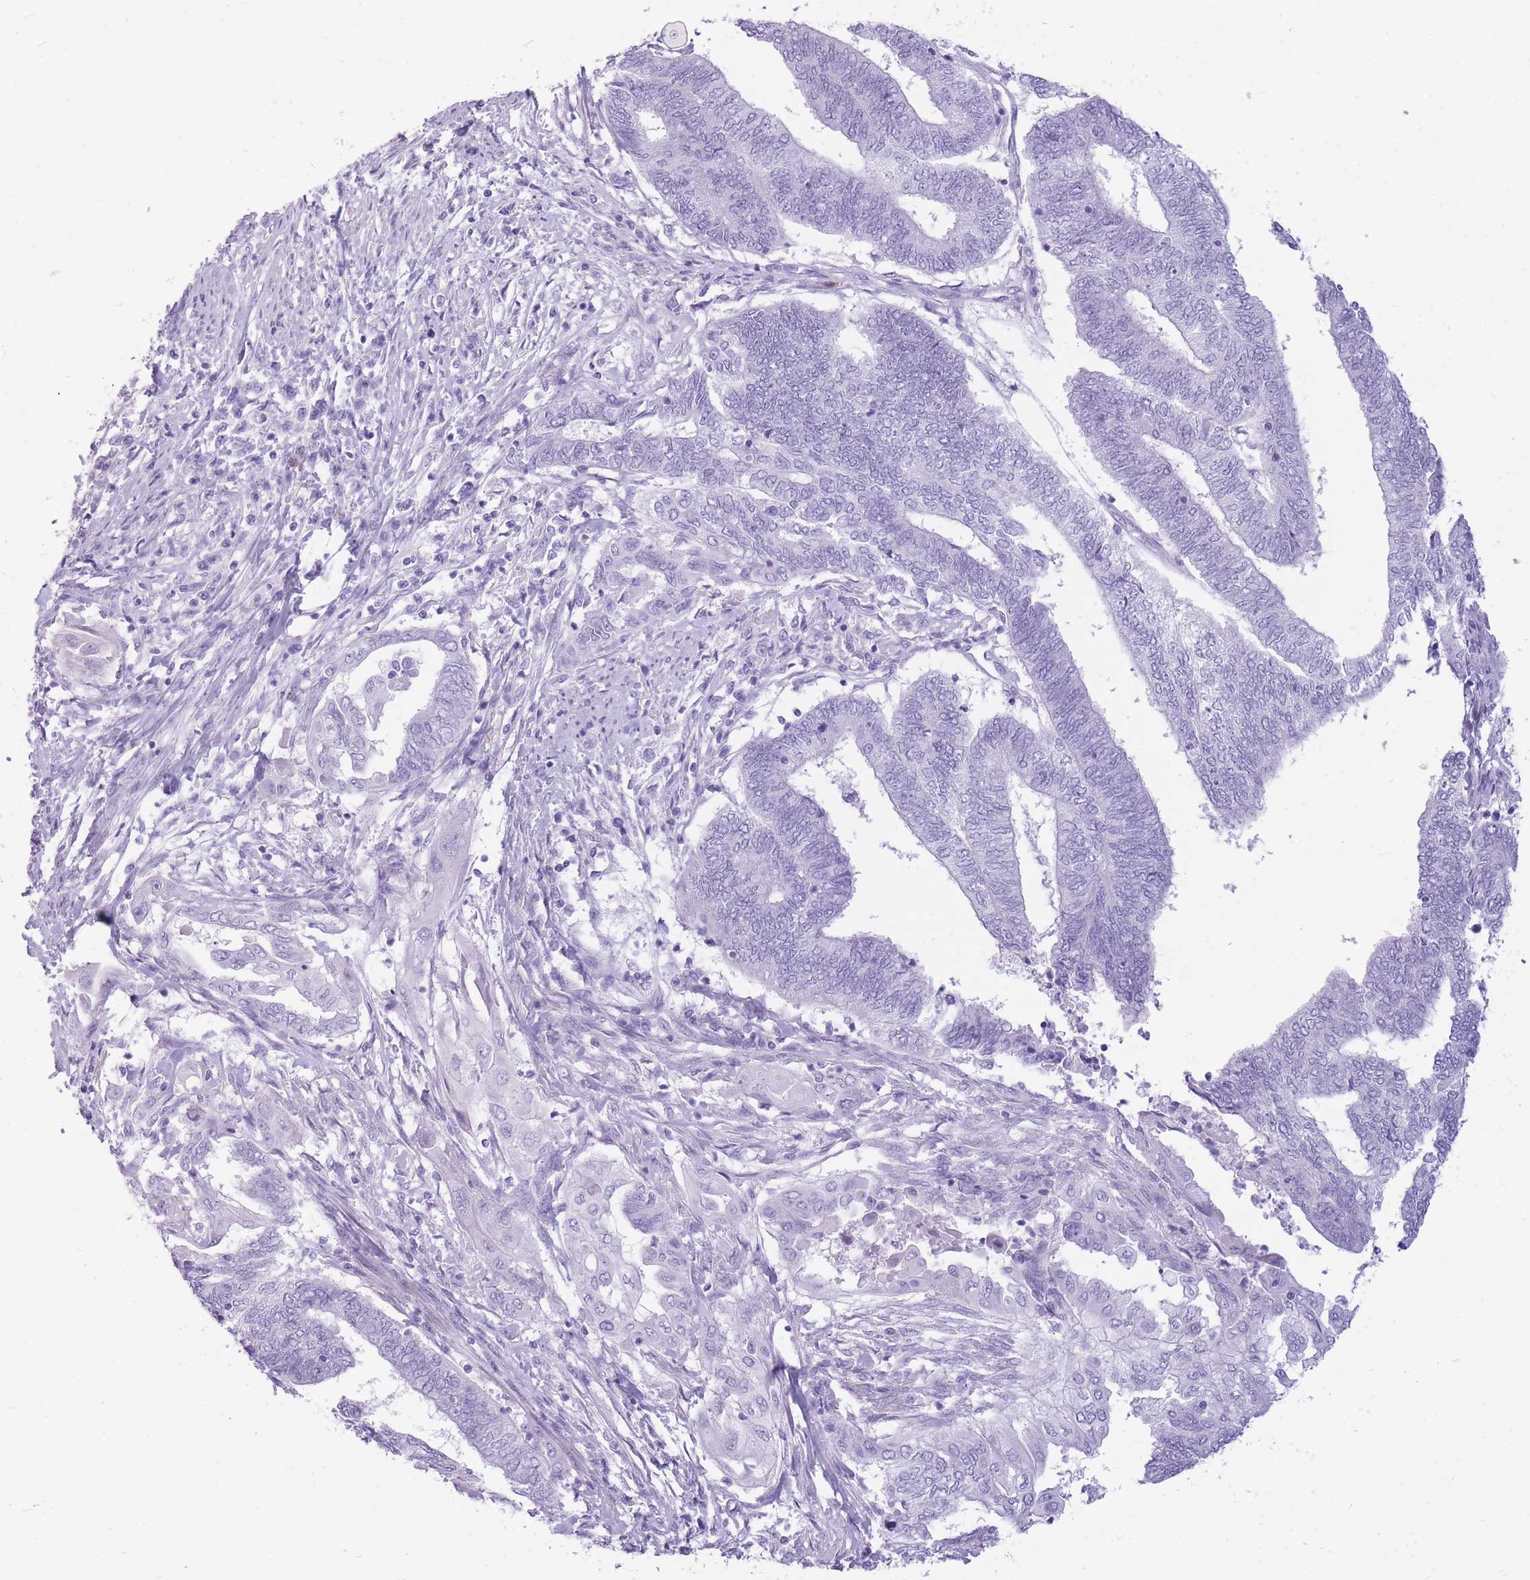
{"staining": {"intensity": "negative", "quantity": "none", "location": "none"}, "tissue": "endometrial cancer", "cell_type": "Tumor cells", "image_type": "cancer", "snomed": [{"axis": "morphology", "description": "Adenocarcinoma, NOS"}, {"axis": "topography", "description": "Uterus"}, {"axis": "topography", "description": "Endometrium"}], "caption": "Immunohistochemistry photomicrograph of human endometrial adenocarcinoma stained for a protein (brown), which shows no staining in tumor cells.", "gene": "CYP21A2", "patient": {"sex": "female", "age": 70}}